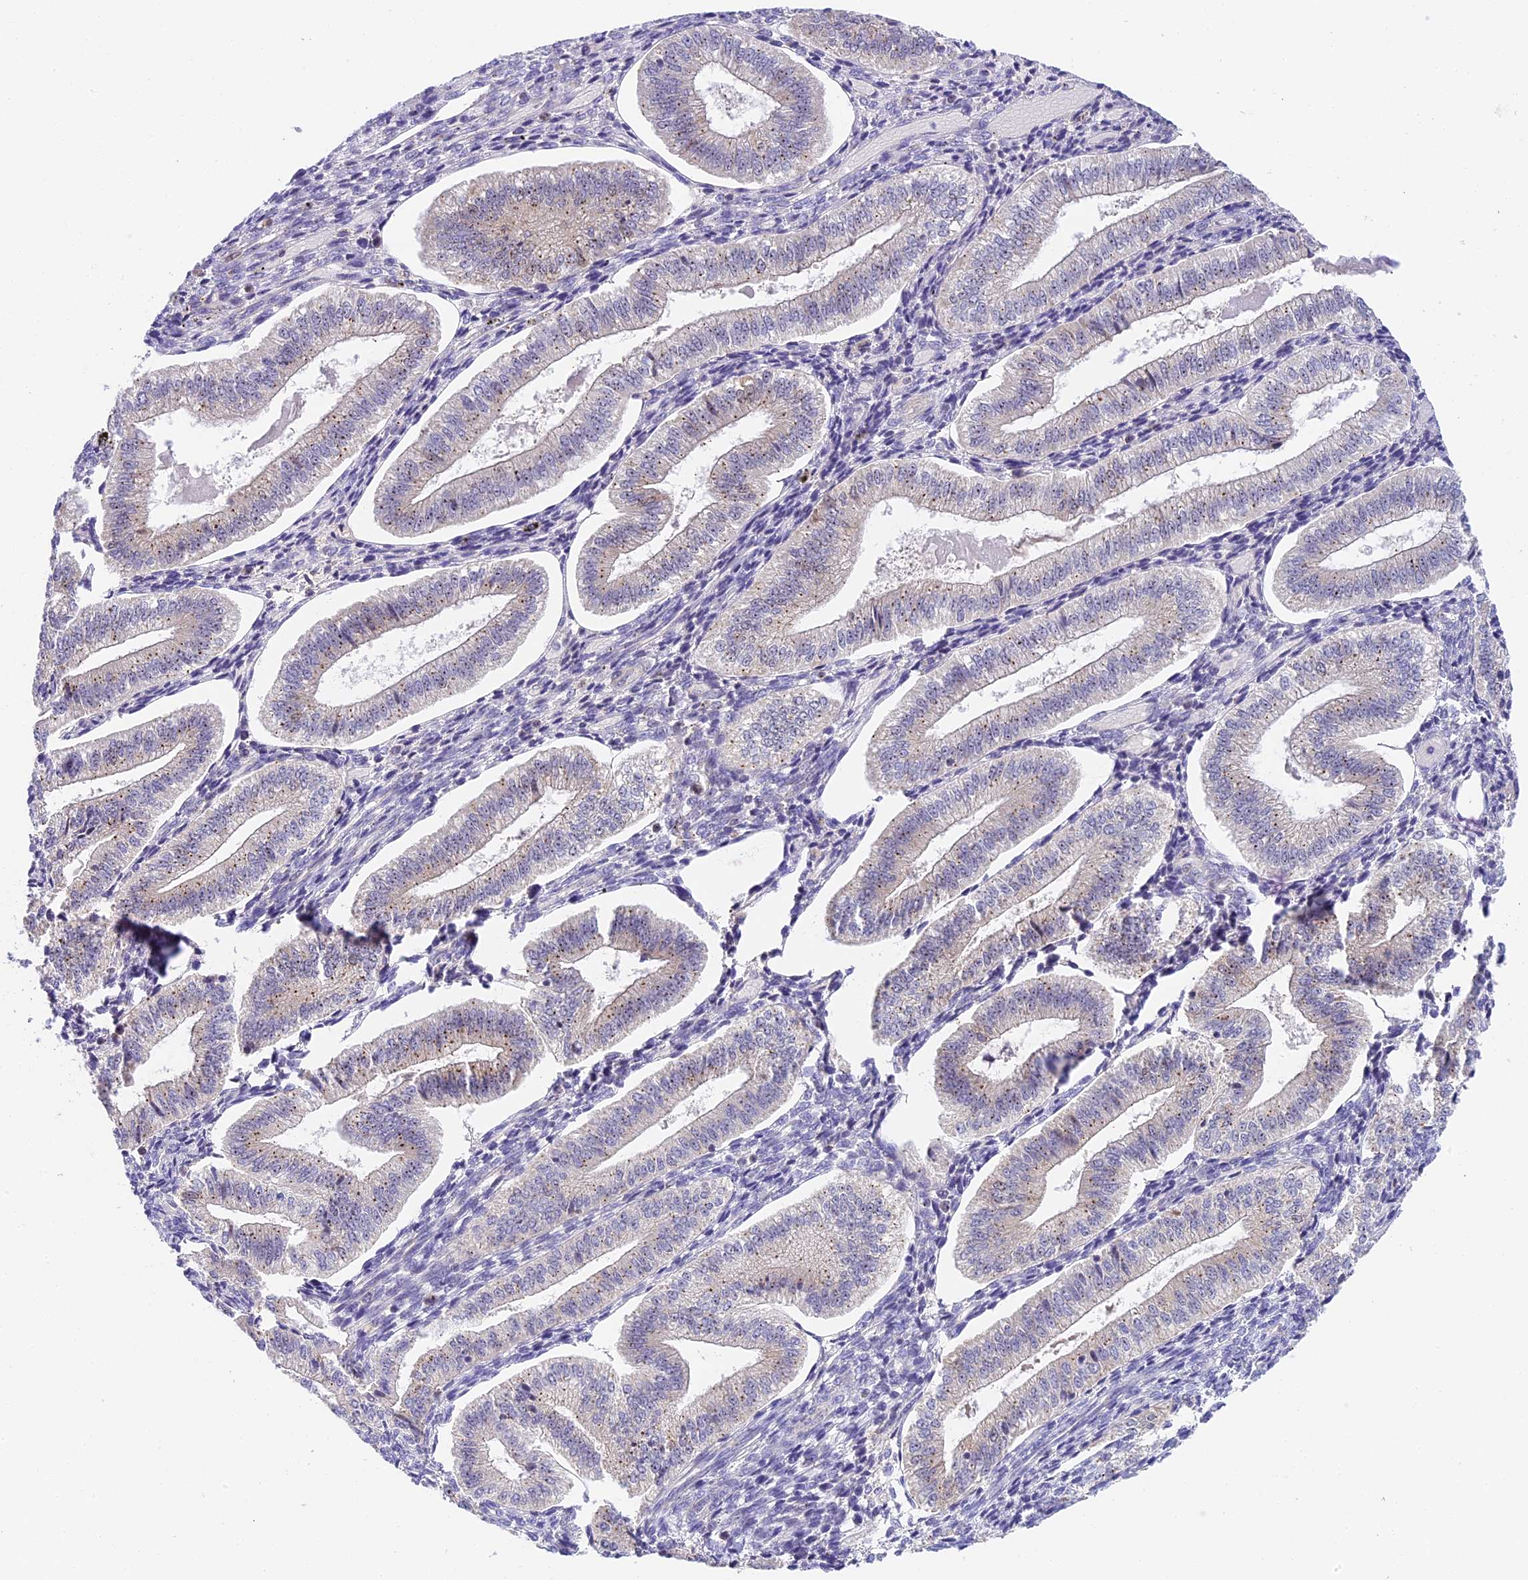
{"staining": {"intensity": "negative", "quantity": "none", "location": "none"}, "tissue": "endometrium", "cell_type": "Cells in endometrial stroma", "image_type": "normal", "snomed": [{"axis": "morphology", "description": "Normal tissue, NOS"}, {"axis": "topography", "description": "Endometrium"}], "caption": "This is an IHC photomicrograph of normal endometrium. There is no staining in cells in endometrial stroma.", "gene": "RAD51", "patient": {"sex": "female", "age": 34}}